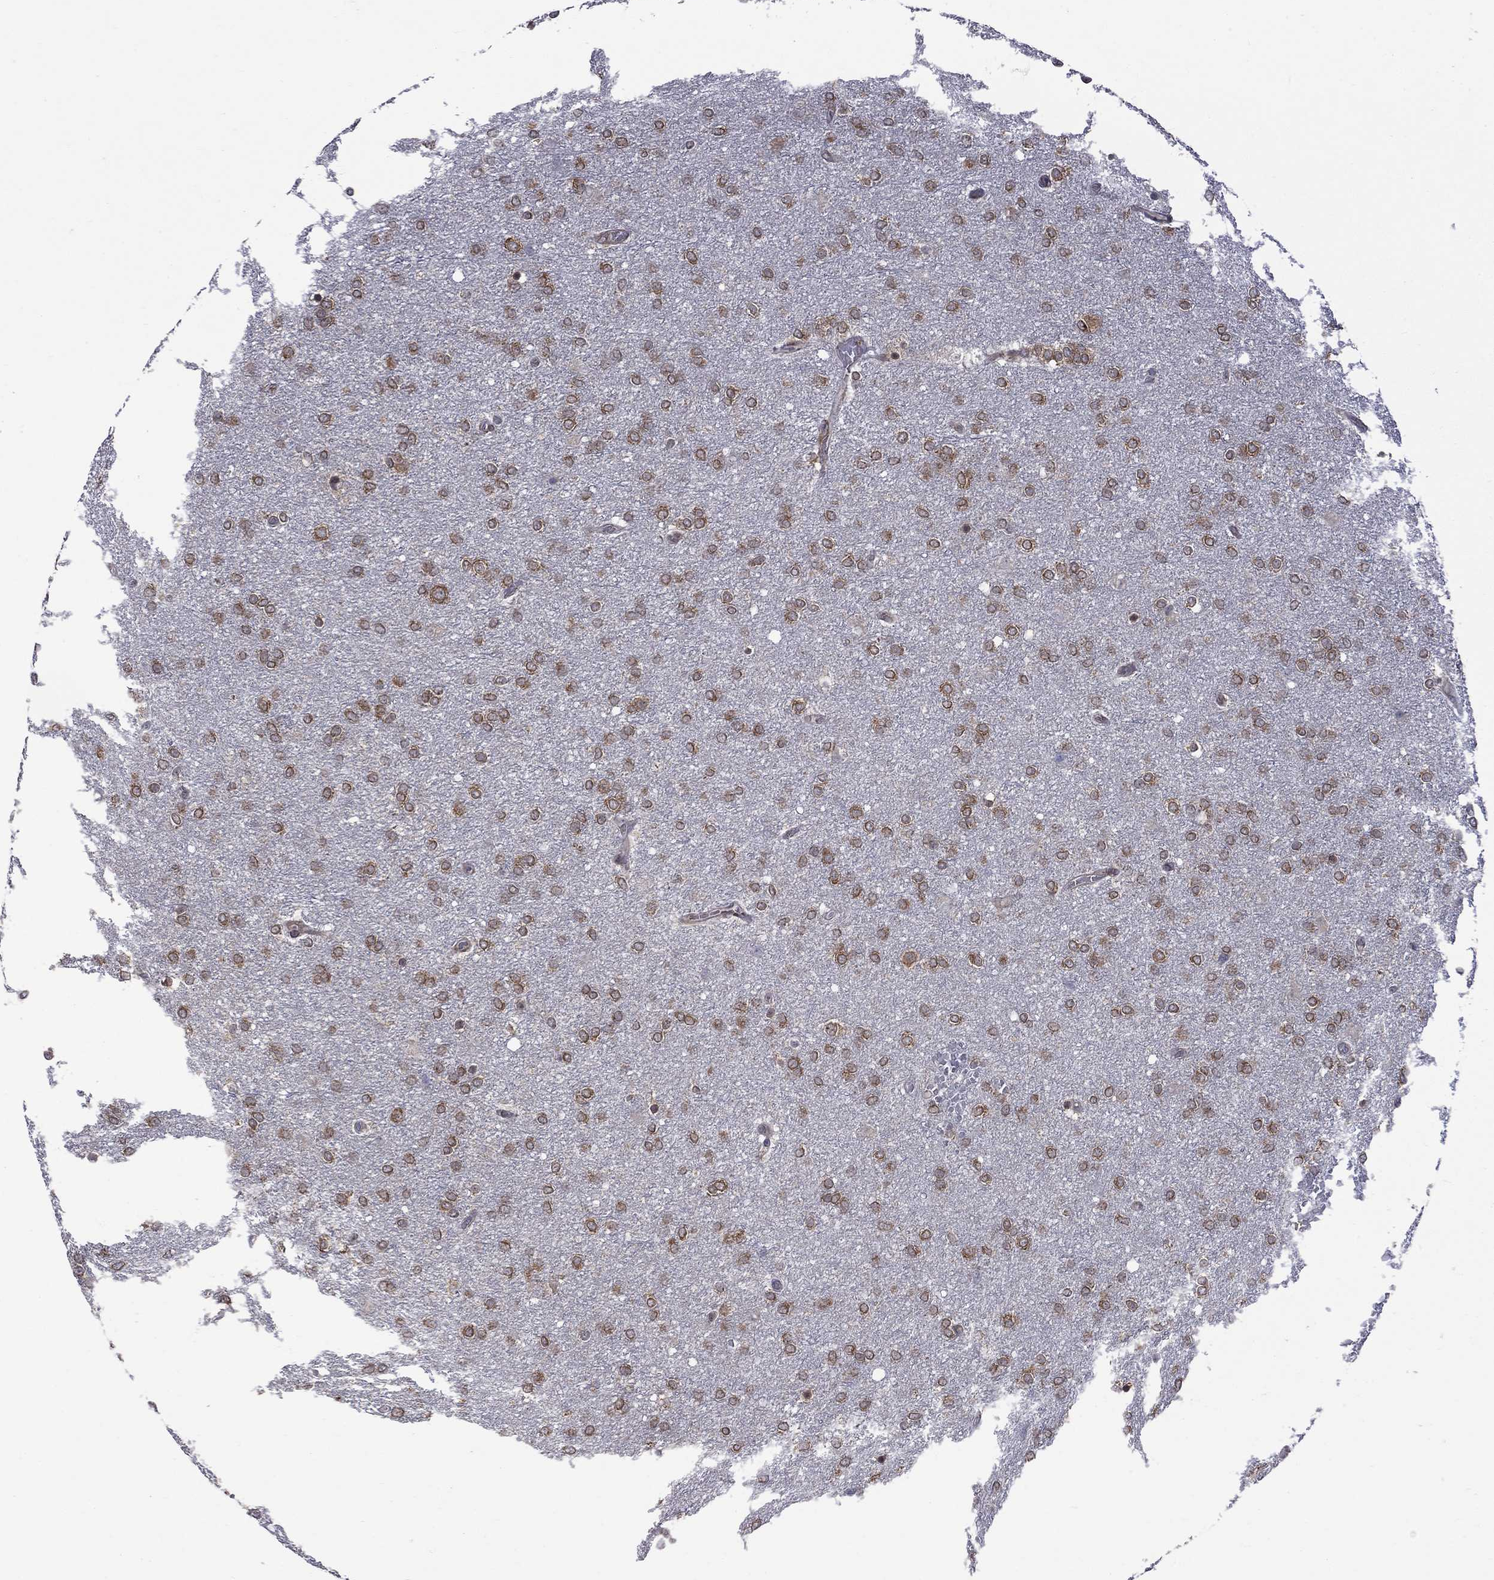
{"staining": {"intensity": "strong", "quantity": ">75%", "location": "cytoplasmic/membranous"}, "tissue": "glioma", "cell_type": "Tumor cells", "image_type": "cancer", "snomed": [{"axis": "morphology", "description": "Glioma, malignant, High grade"}, {"axis": "topography", "description": "Brain"}], "caption": "Glioma stained with a protein marker displays strong staining in tumor cells.", "gene": "NAA50", "patient": {"sex": "female", "age": 61}}